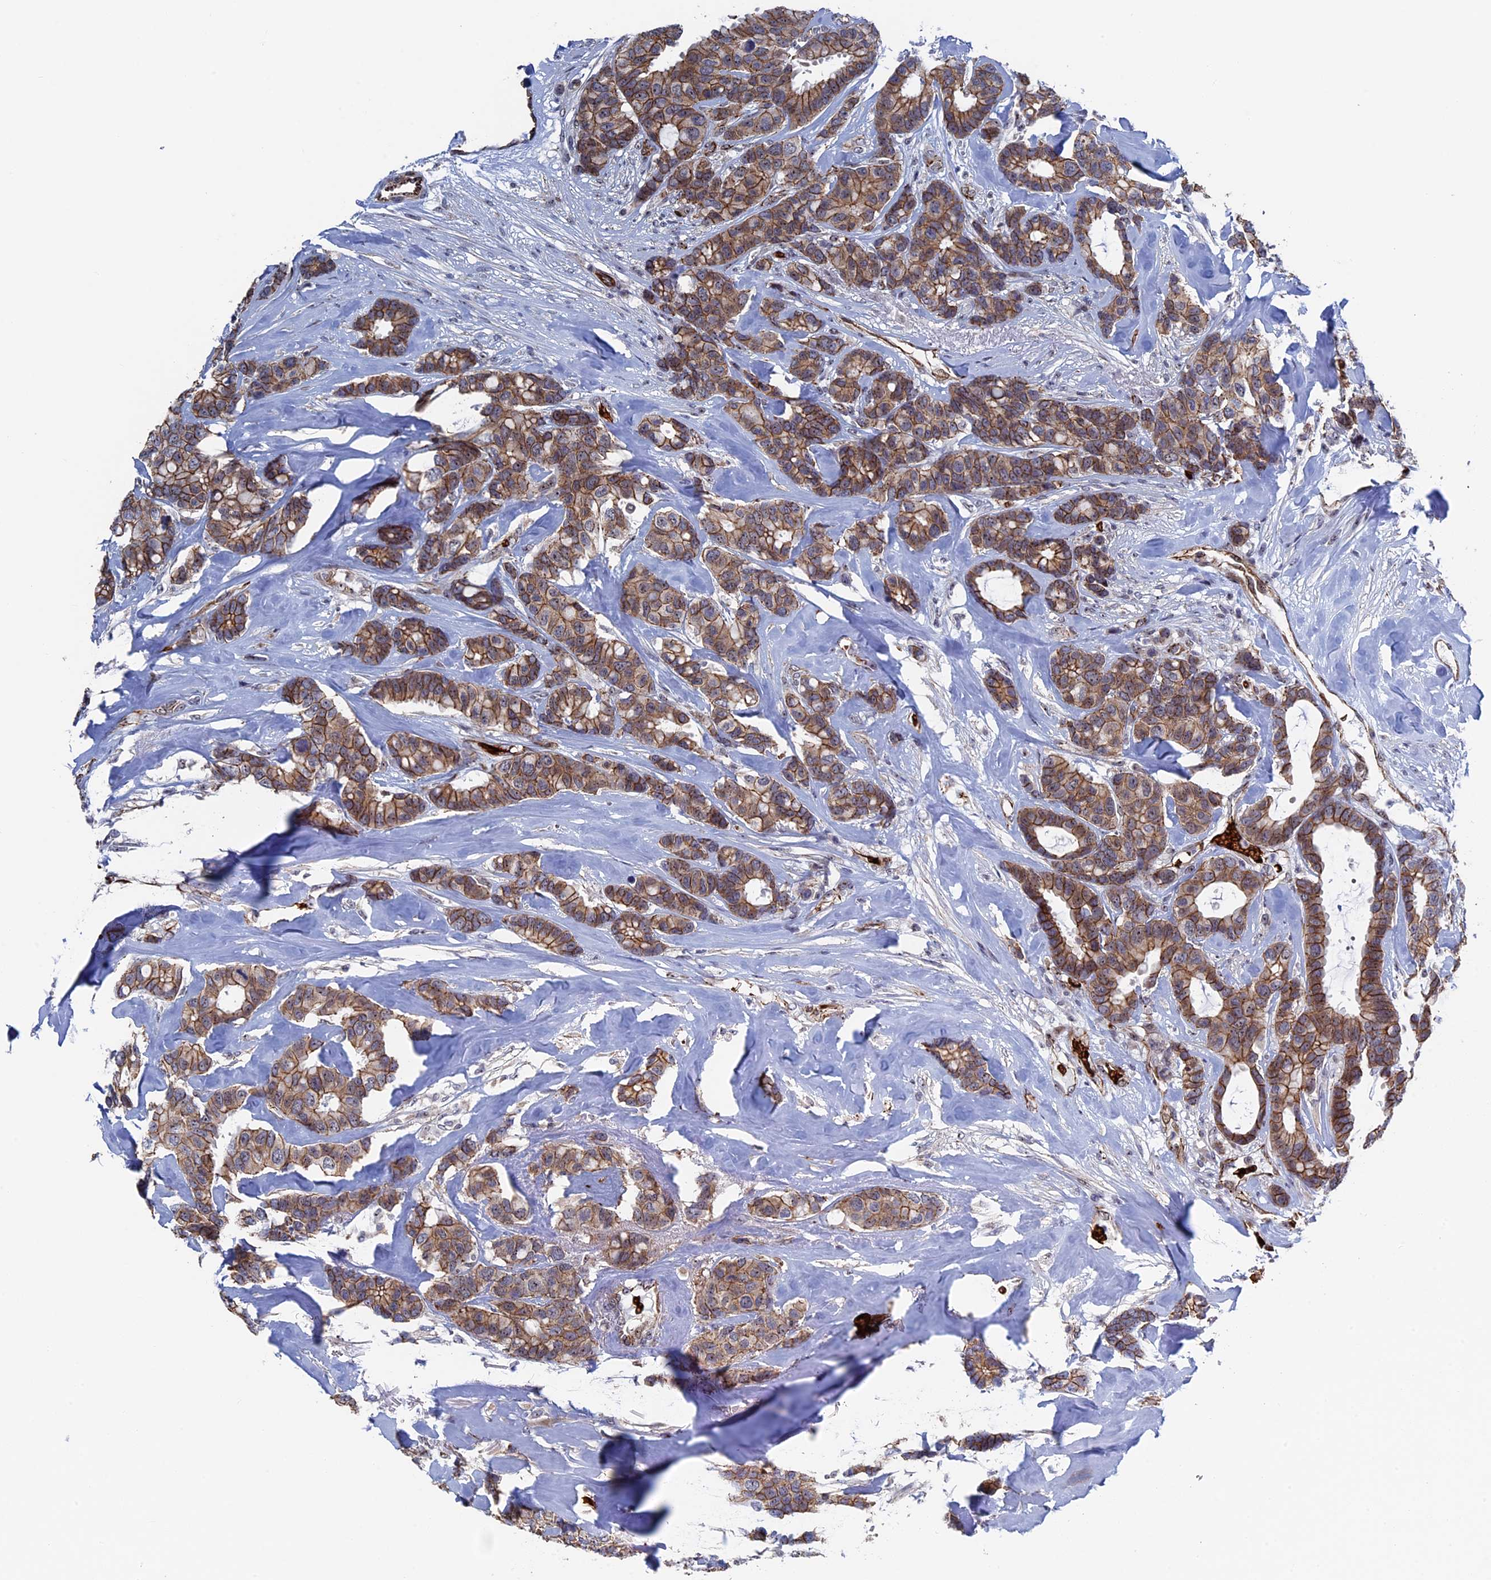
{"staining": {"intensity": "moderate", "quantity": ">75%", "location": "cytoplasmic/membranous"}, "tissue": "breast cancer", "cell_type": "Tumor cells", "image_type": "cancer", "snomed": [{"axis": "morphology", "description": "Duct carcinoma"}, {"axis": "topography", "description": "Breast"}], "caption": "This histopathology image reveals immunohistochemistry (IHC) staining of human infiltrating ductal carcinoma (breast), with medium moderate cytoplasmic/membranous positivity in approximately >75% of tumor cells.", "gene": "EXOSC9", "patient": {"sex": "female", "age": 87}}